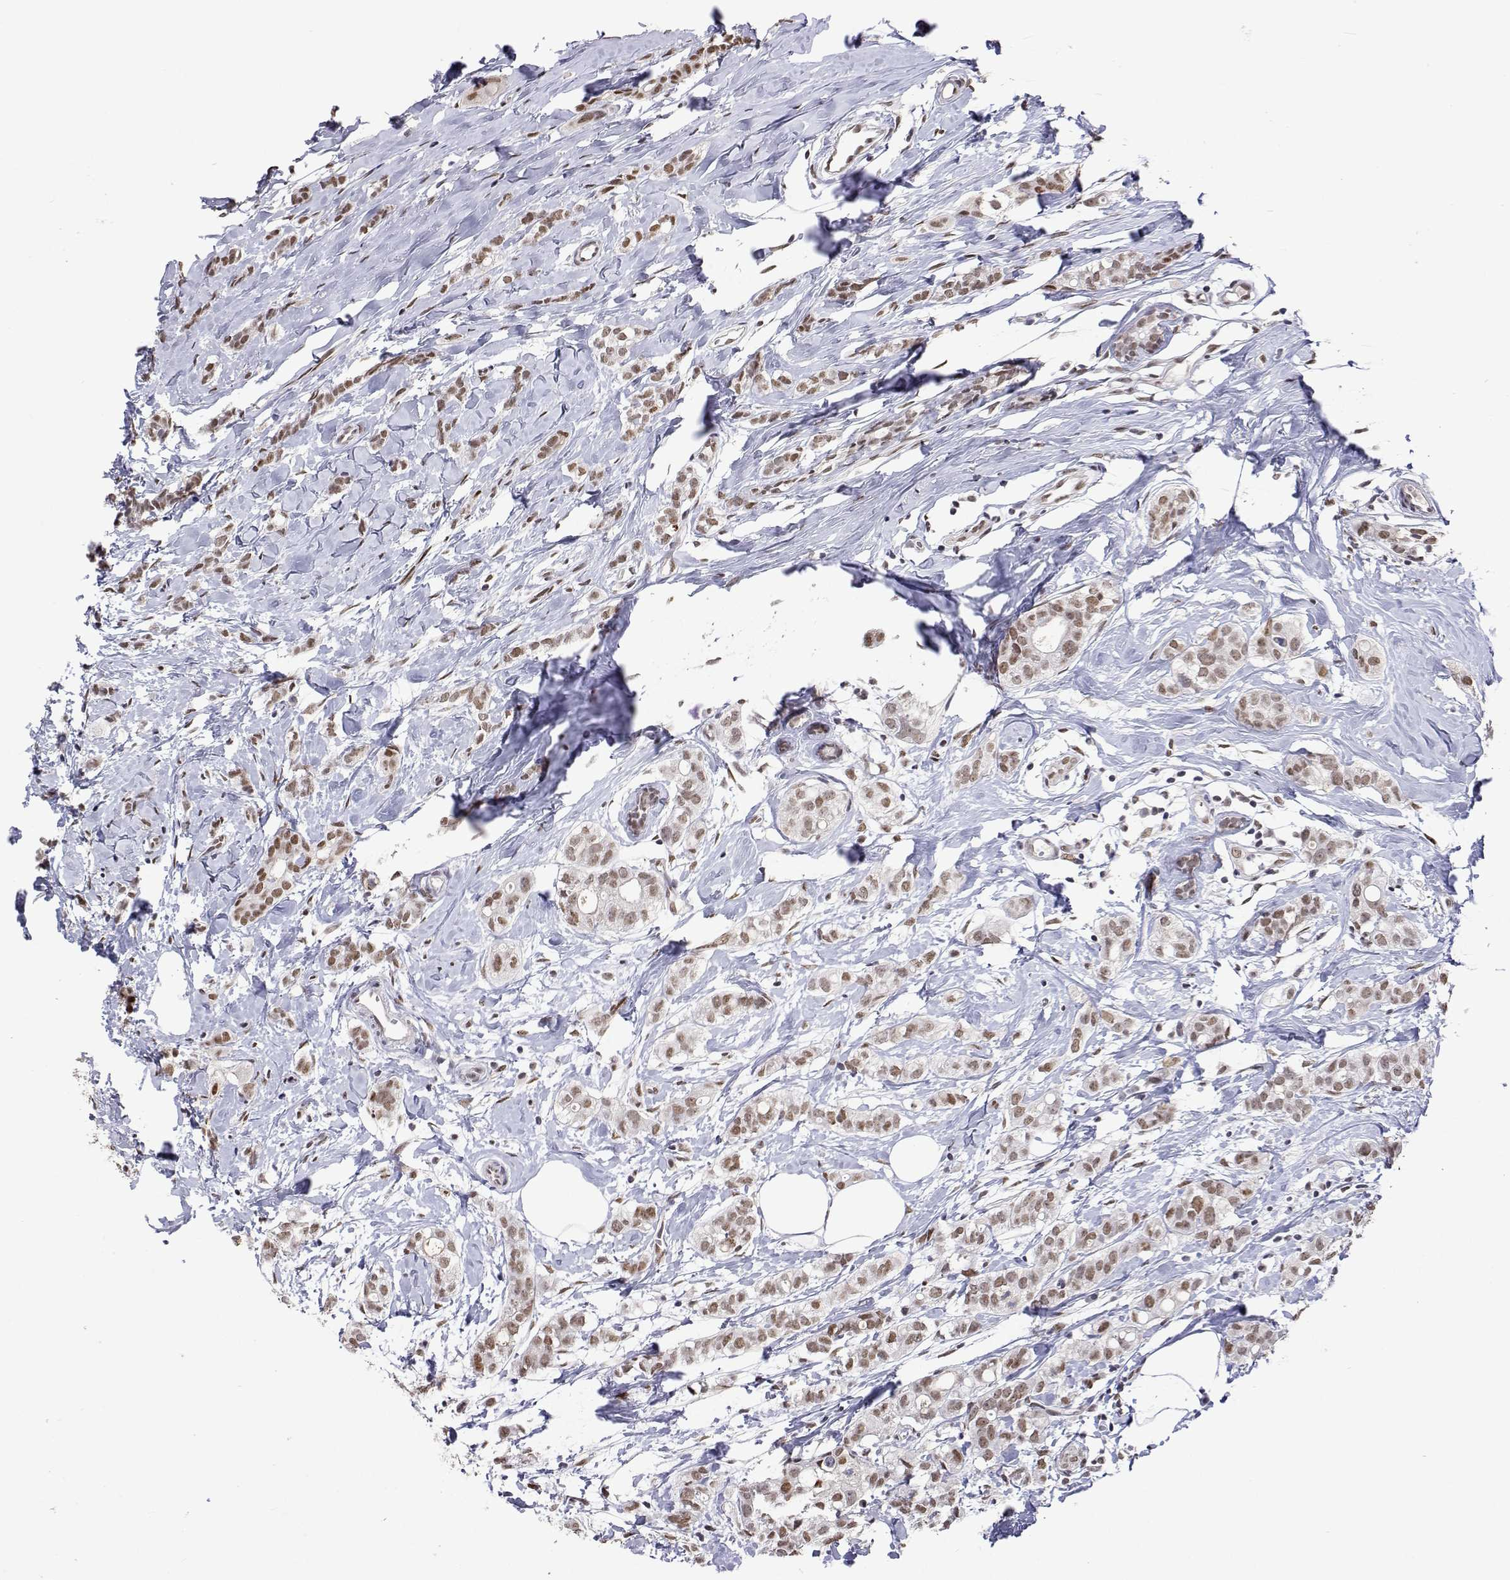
{"staining": {"intensity": "moderate", "quantity": ">75%", "location": "nuclear"}, "tissue": "breast cancer", "cell_type": "Tumor cells", "image_type": "cancer", "snomed": [{"axis": "morphology", "description": "Duct carcinoma"}, {"axis": "topography", "description": "Breast"}], "caption": "Immunohistochemistry image of breast cancer stained for a protein (brown), which demonstrates medium levels of moderate nuclear expression in about >75% of tumor cells.", "gene": "HNRNPA0", "patient": {"sex": "female", "age": 40}}